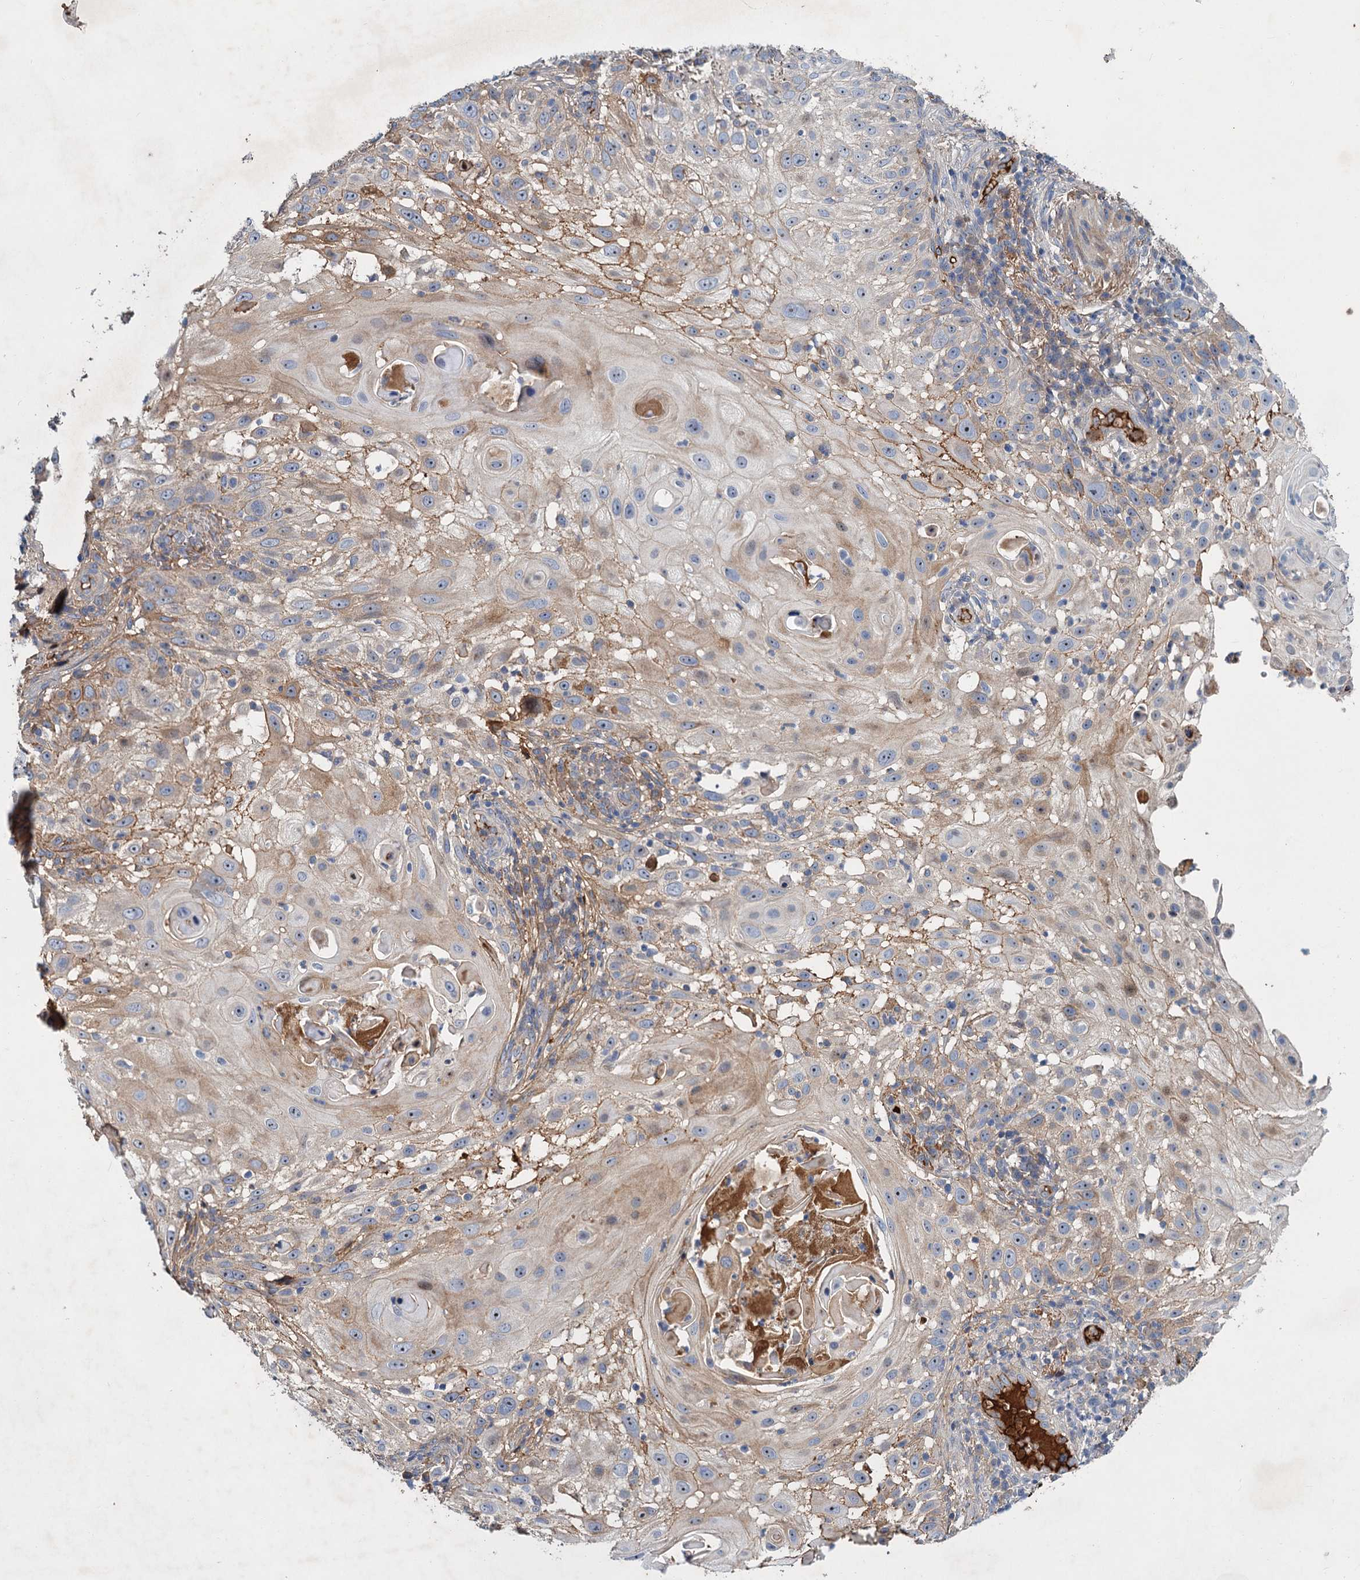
{"staining": {"intensity": "moderate", "quantity": "<25%", "location": "cytoplasmic/membranous"}, "tissue": "skin cancer", "cell_type": "Tumor cells", "image_type": "cancer", "snomed": [{"axis": "morphology", "description": "Squamous cell carcinoma, NOS"}, {"axis": "topography", "description": "Skin"}], "caption": "Protein staining exhibits moderate cytoplasmic/membranous expression in approximately <25% of tumor cells in skin cancer.", "gene": "CHRD", "patient": {"sex": "female", "age": 44}}